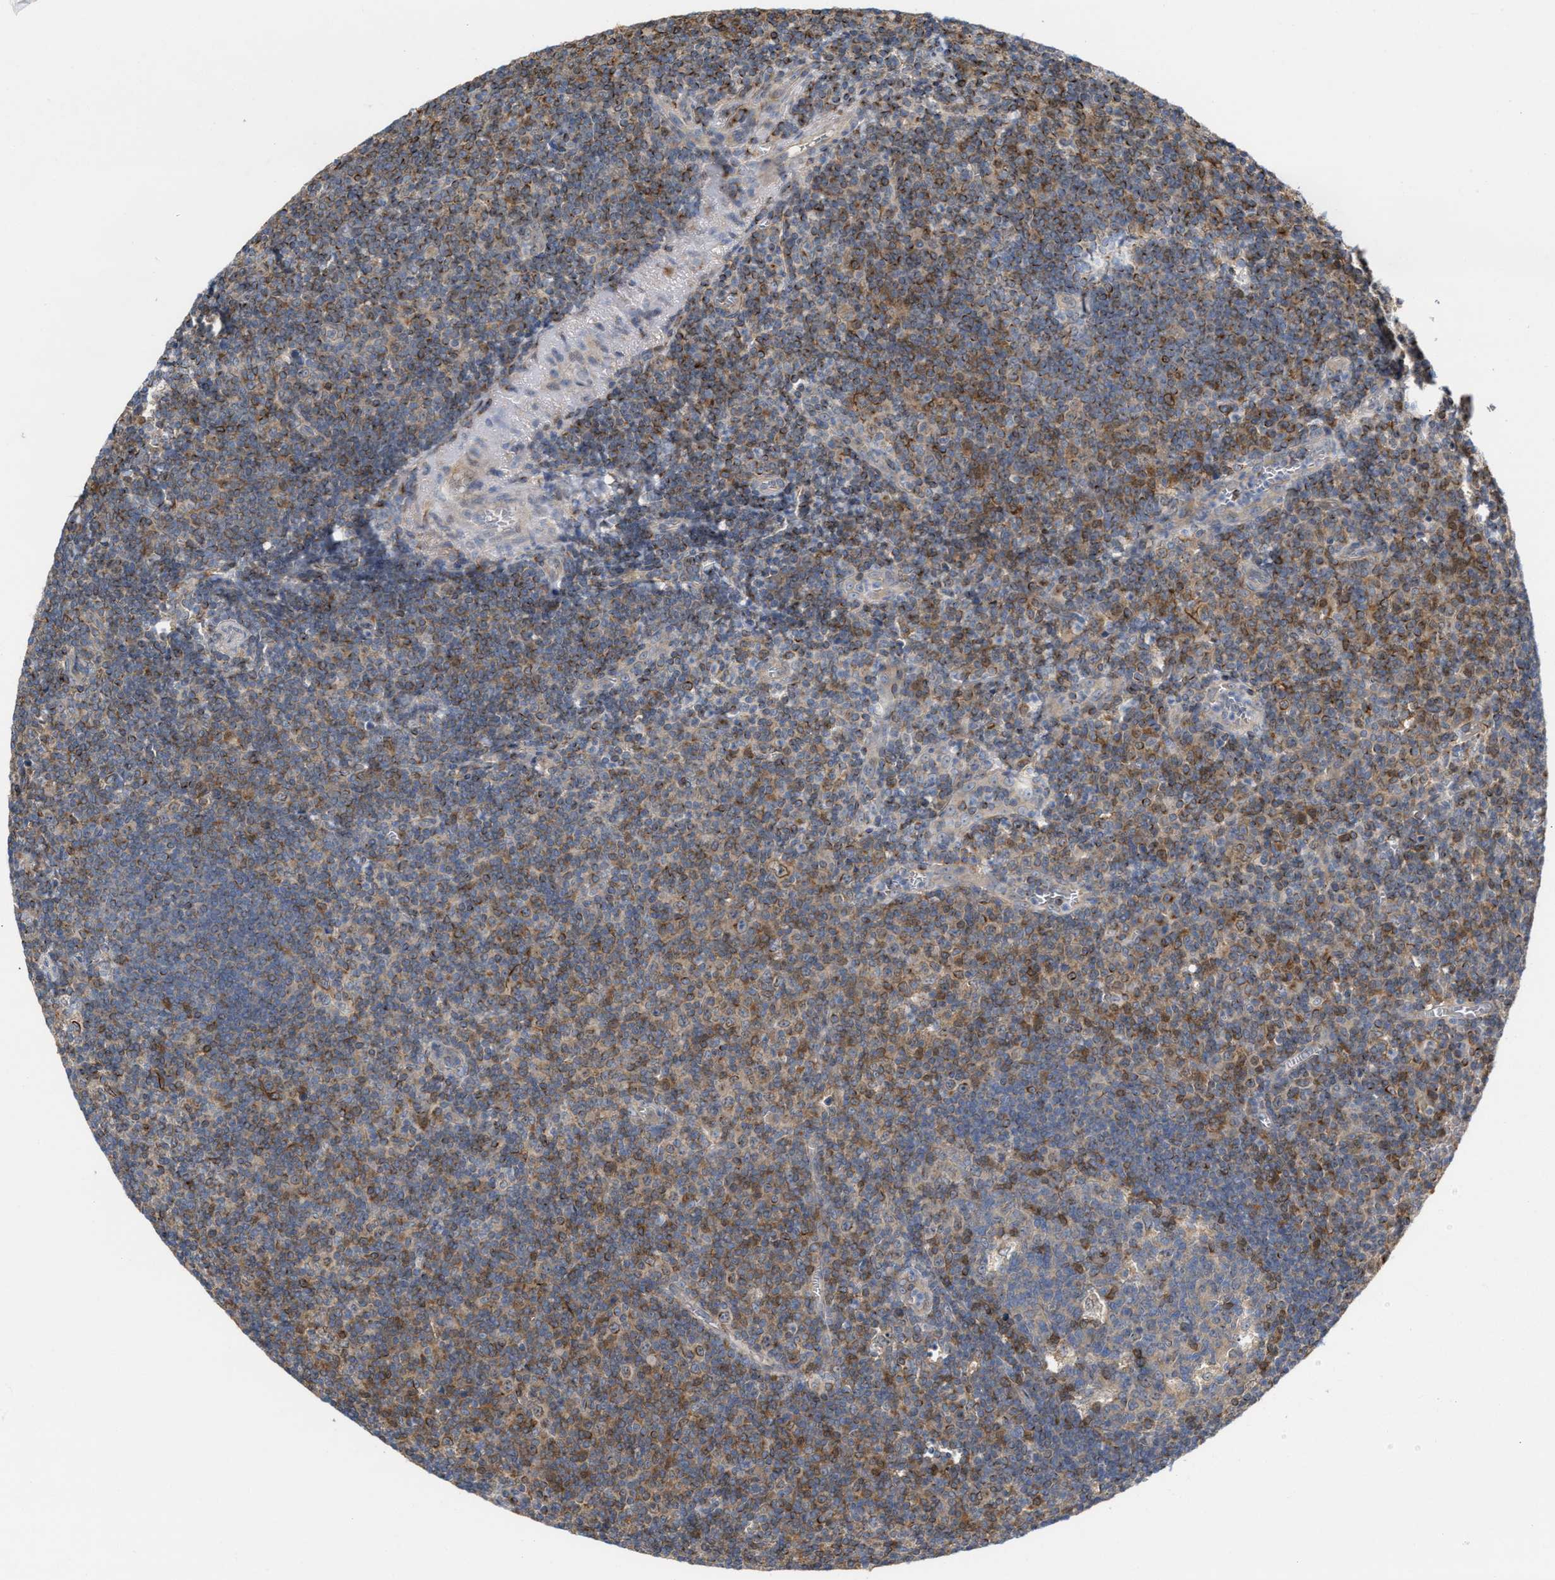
{"staining": {"intensity": "strong", "quantity": "<25%", "location": "cytoplasmic/membranous"}, "tissue": "tonsil", "cell_type": "Germinal center cells", "image_type": "normal", "snomed": [{"axis": "morphology", "description": "Normal tissue, NOS"}, {"axis": "topography", "description": "Tonsil"}], "caption": "Immunohistochemical staining of benign human tonsil displays <25% levels of strong cytoplasmic/membranous protein staining in approximately <25% of germinal center cells. Using DAB (3,3'-diaminobenzidine) (brown) and hematoxylin (blue) stains, captured at high magnification using brightfield microscopy.", "gene": "BBLN", "patient": {"sex": "male", "age": 37}}